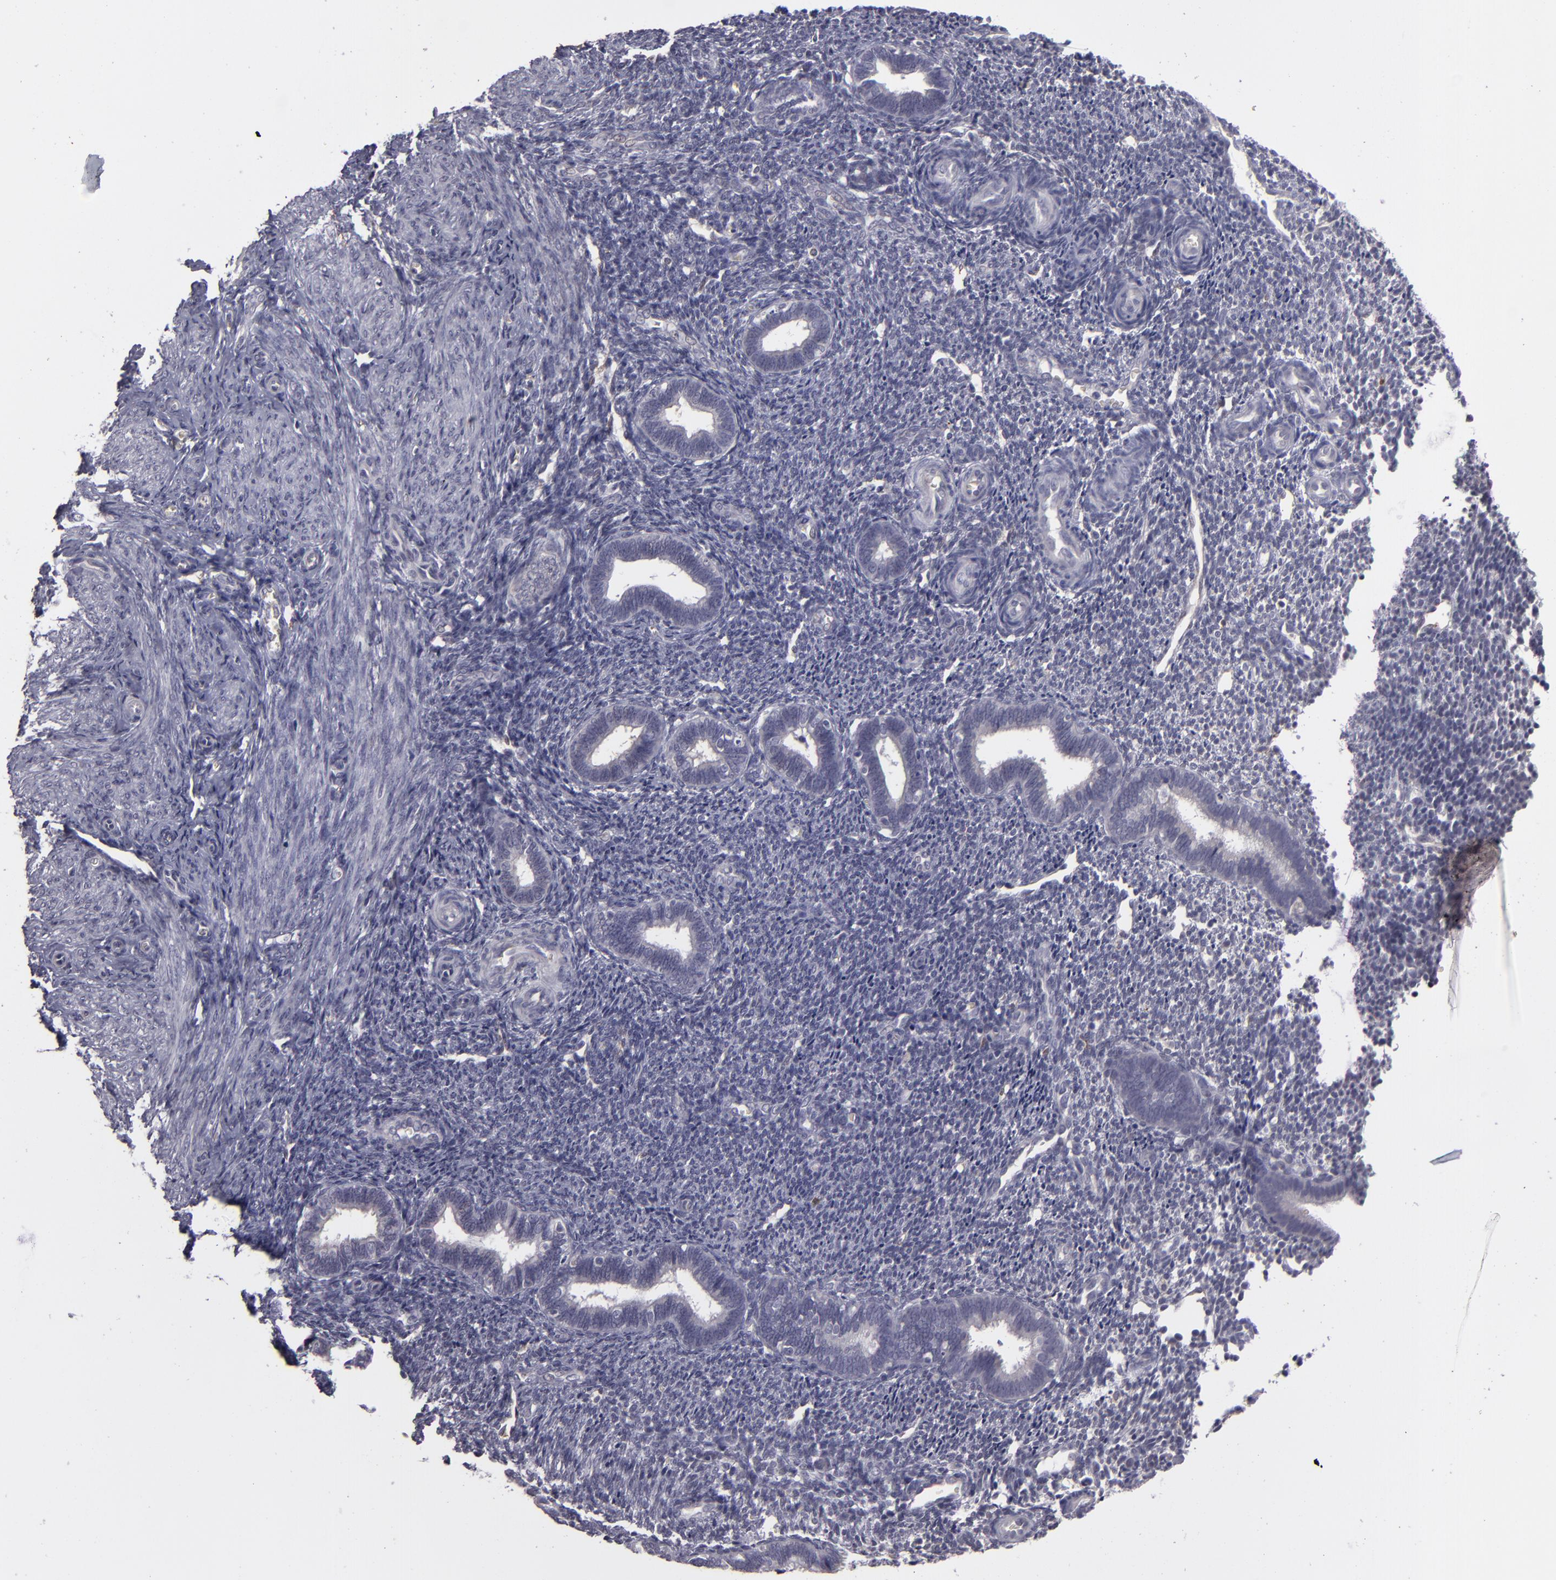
{"staining": {"intensity": "negative", "quantity": "none", "location": "none"}, "tissue": "endometrium", "cell_type": "Cells in endometrial stroma", "image_type": "normal", "snomed": [{"axis": "morphology", "description": "Normal tissue, NOS"}, {"axis": "topography", "description": "Endometrium"}], "caption": "Immunohistochemistry (IHC) photomicrograph of benign human endometrium stained for a protein (brown), which demonstrates no expression in cells in endometrial stroma. Nuclei are stained in blue.", "gene": "SNCB", "patient": {"sex": "female", "age": 27}}